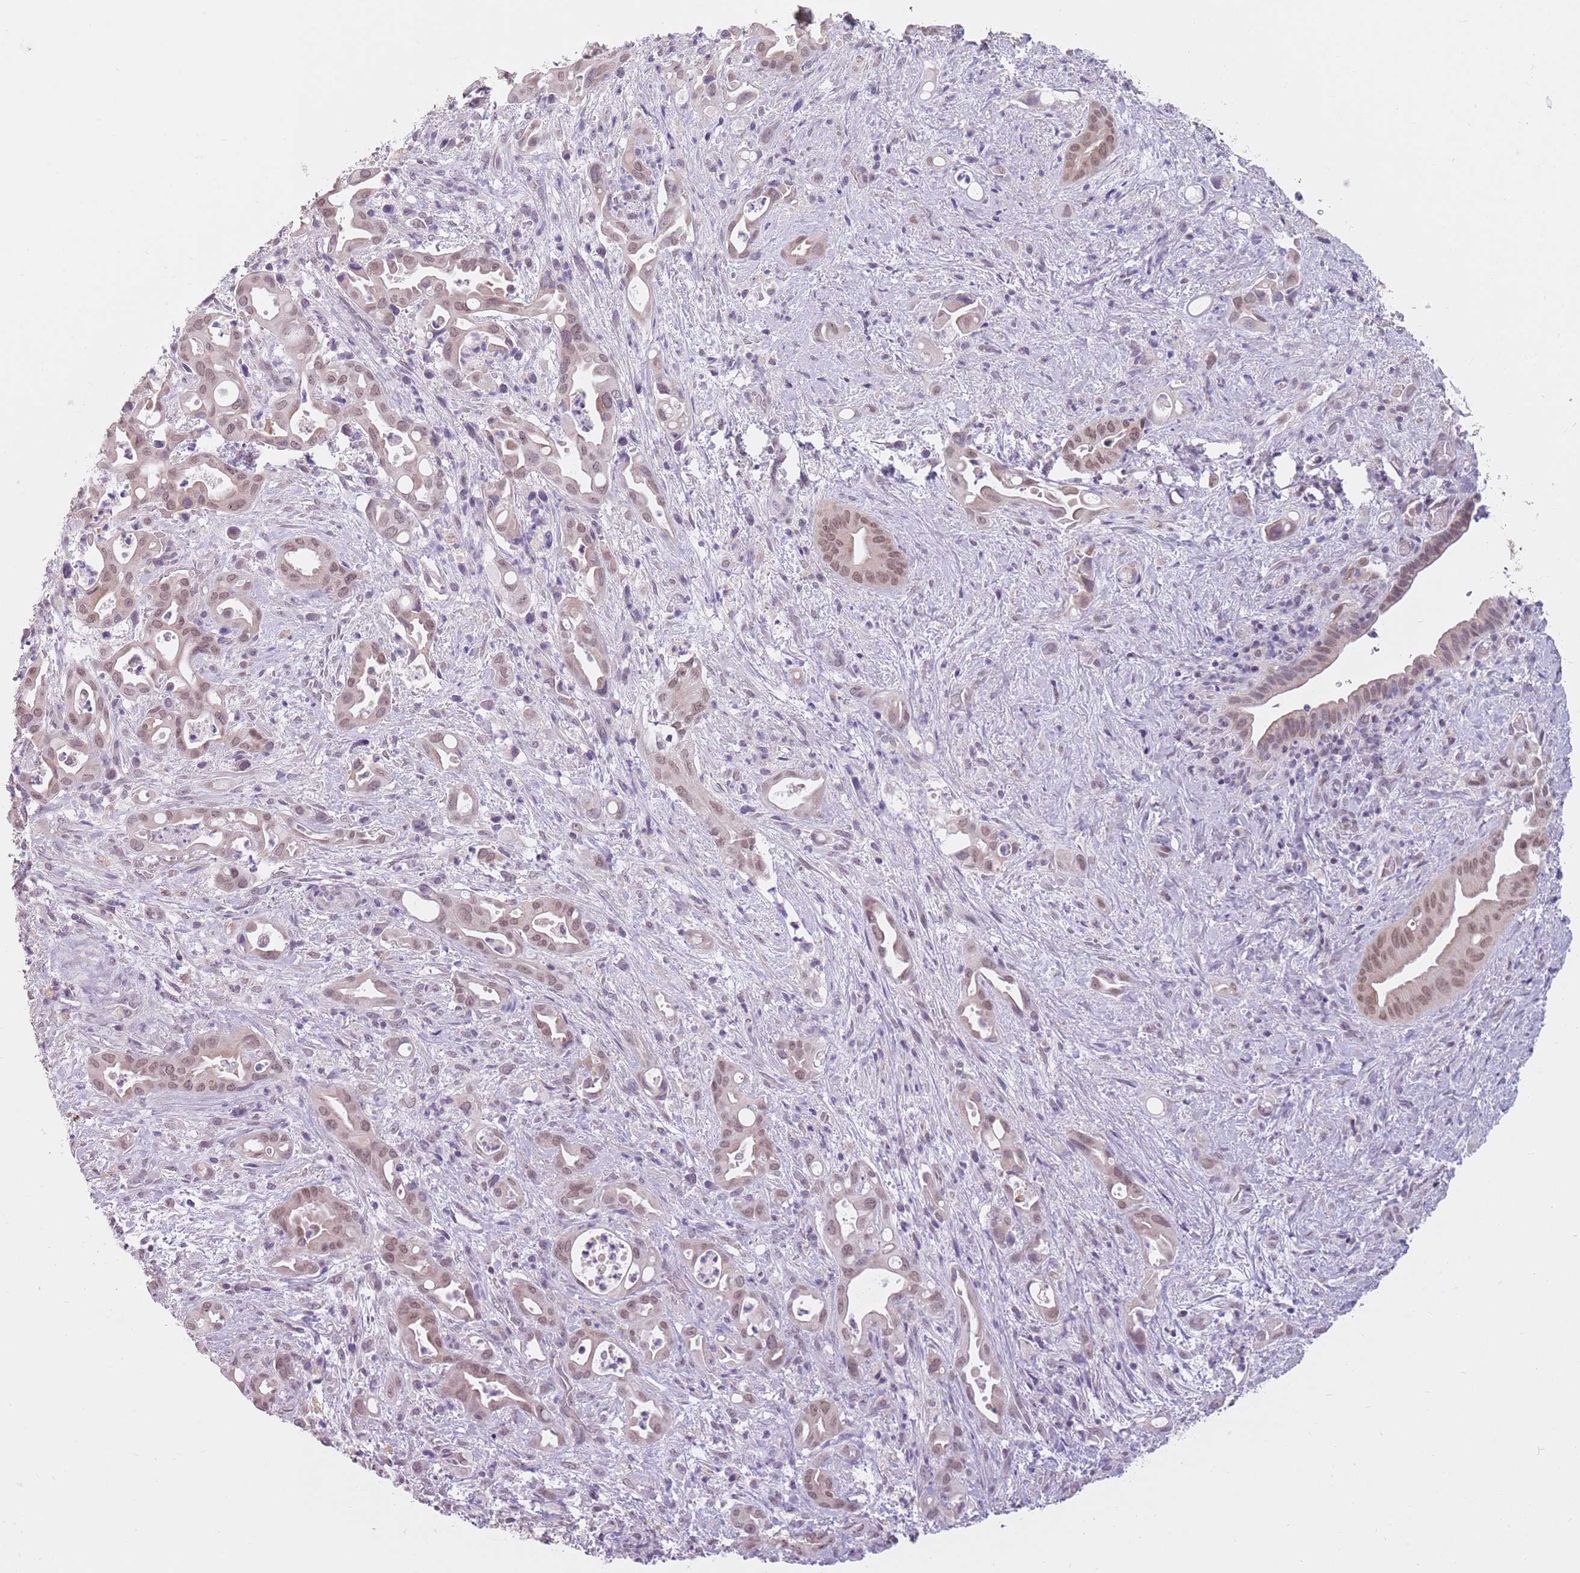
{"staining": {"intensity": "moderate", "quantity": ">75%", "location": "nuclear"}, "tissue": "liver cancer", "cell_type": "Tumor cells", "image_type": "cancer", "snomed": [{"axis": "morphology", "description": "Cholangiocarcinoma"}, {"axis": "topography", "description": "Liver"}], "caption": "Protein staining of liver cancer tissue reveals moderate nuclear staining in about >75% of tumor cells. (Brightfield microscopy of DAB IHC at high magnification).", "gene": "ZNF574", "patient": {"sex": "female", "age": 68}}